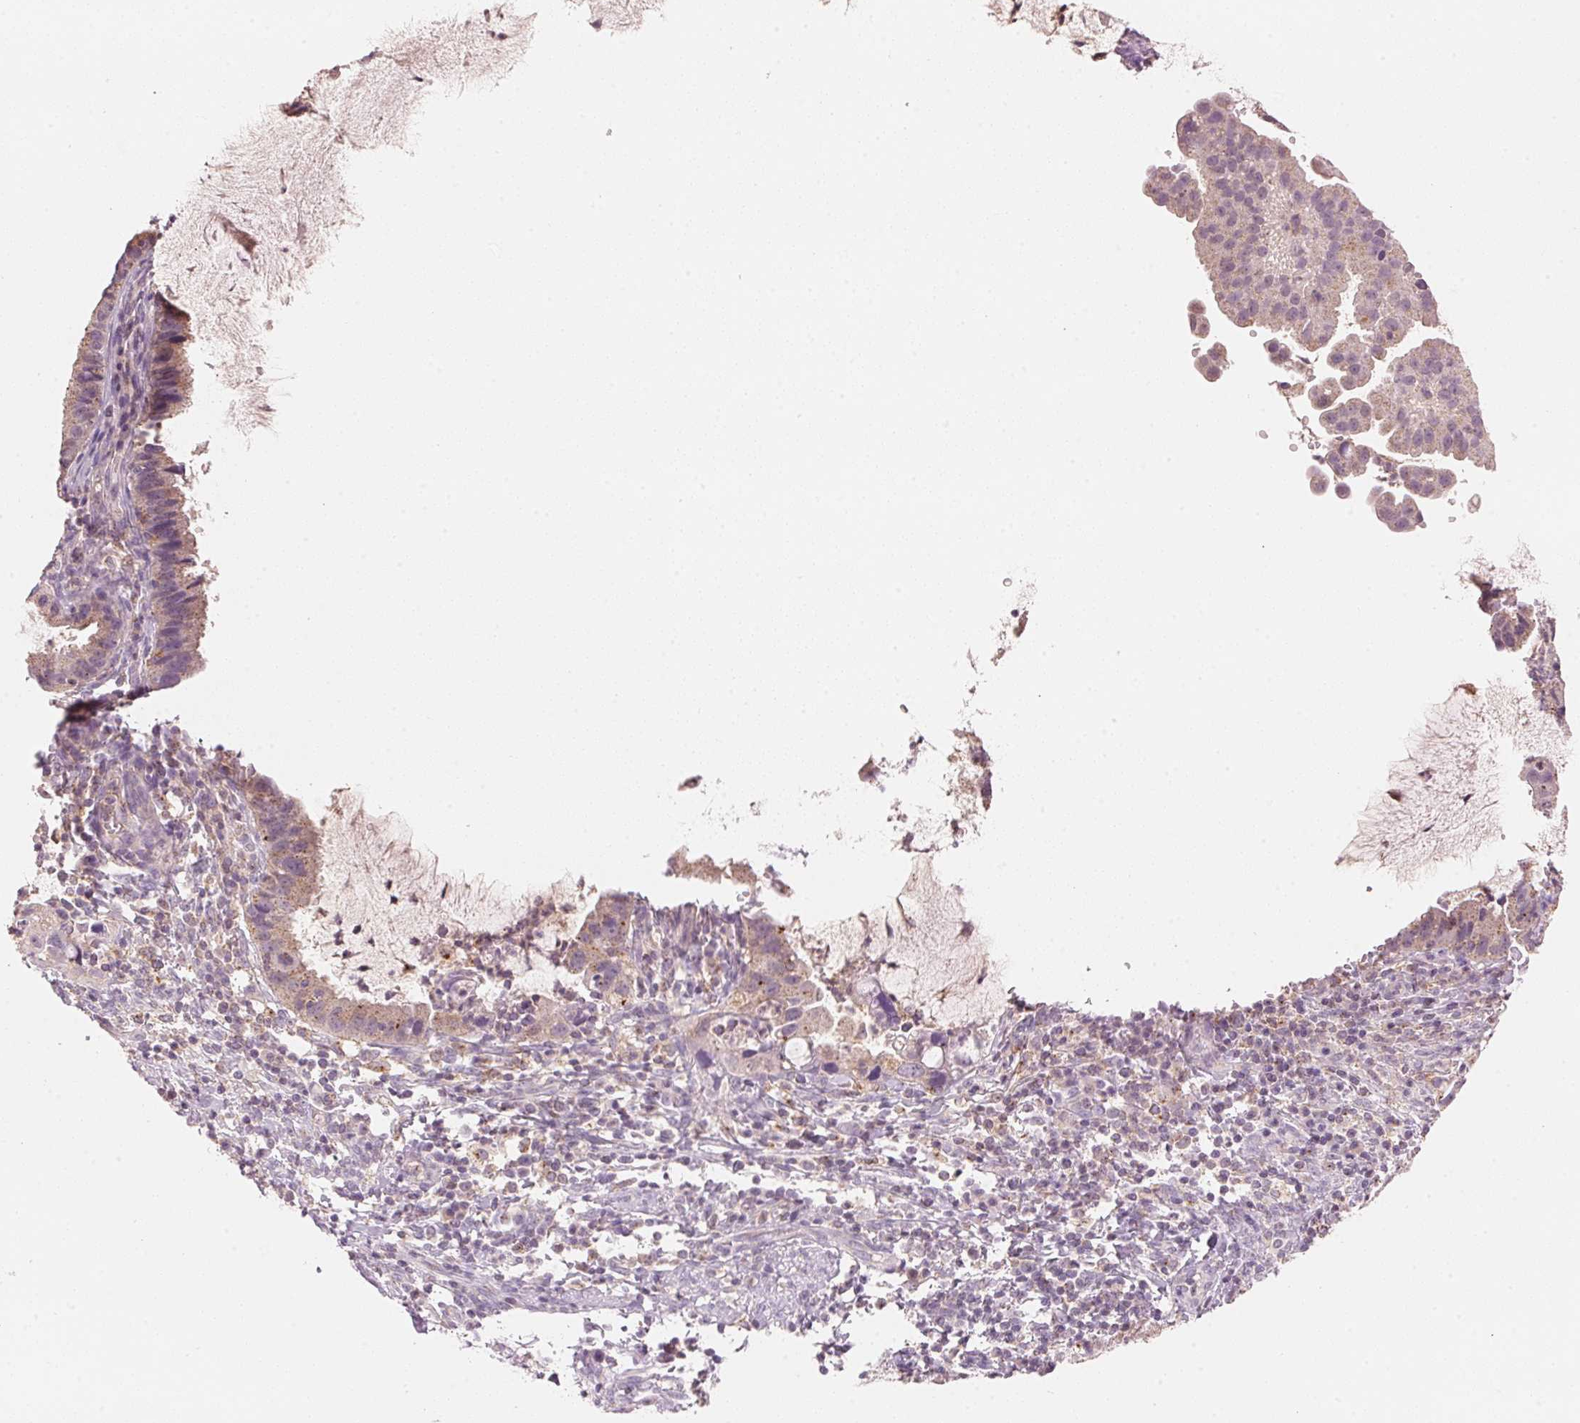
{"staining": {"intensity": "weak", "quantity": "25%-75%", "location": "cytoplasmic/membranous"}, "tissue": "cervical cancer", "cell_type": "Tumor cells", "image_type": "cancer", "snomed": [{"axis": "morphology", "description": "Adenocarcinoma, NOS"}, {"axis": "topography", "description": "Cervix"}], "caption": "An image of human cervical cancer (adenocarcinoma) stained for a protein displays weak cytoplasmic/membranous brown staining in tumor cells.", "gene": "HOXB13", "patient": {"sex": "female", "age": 34}}